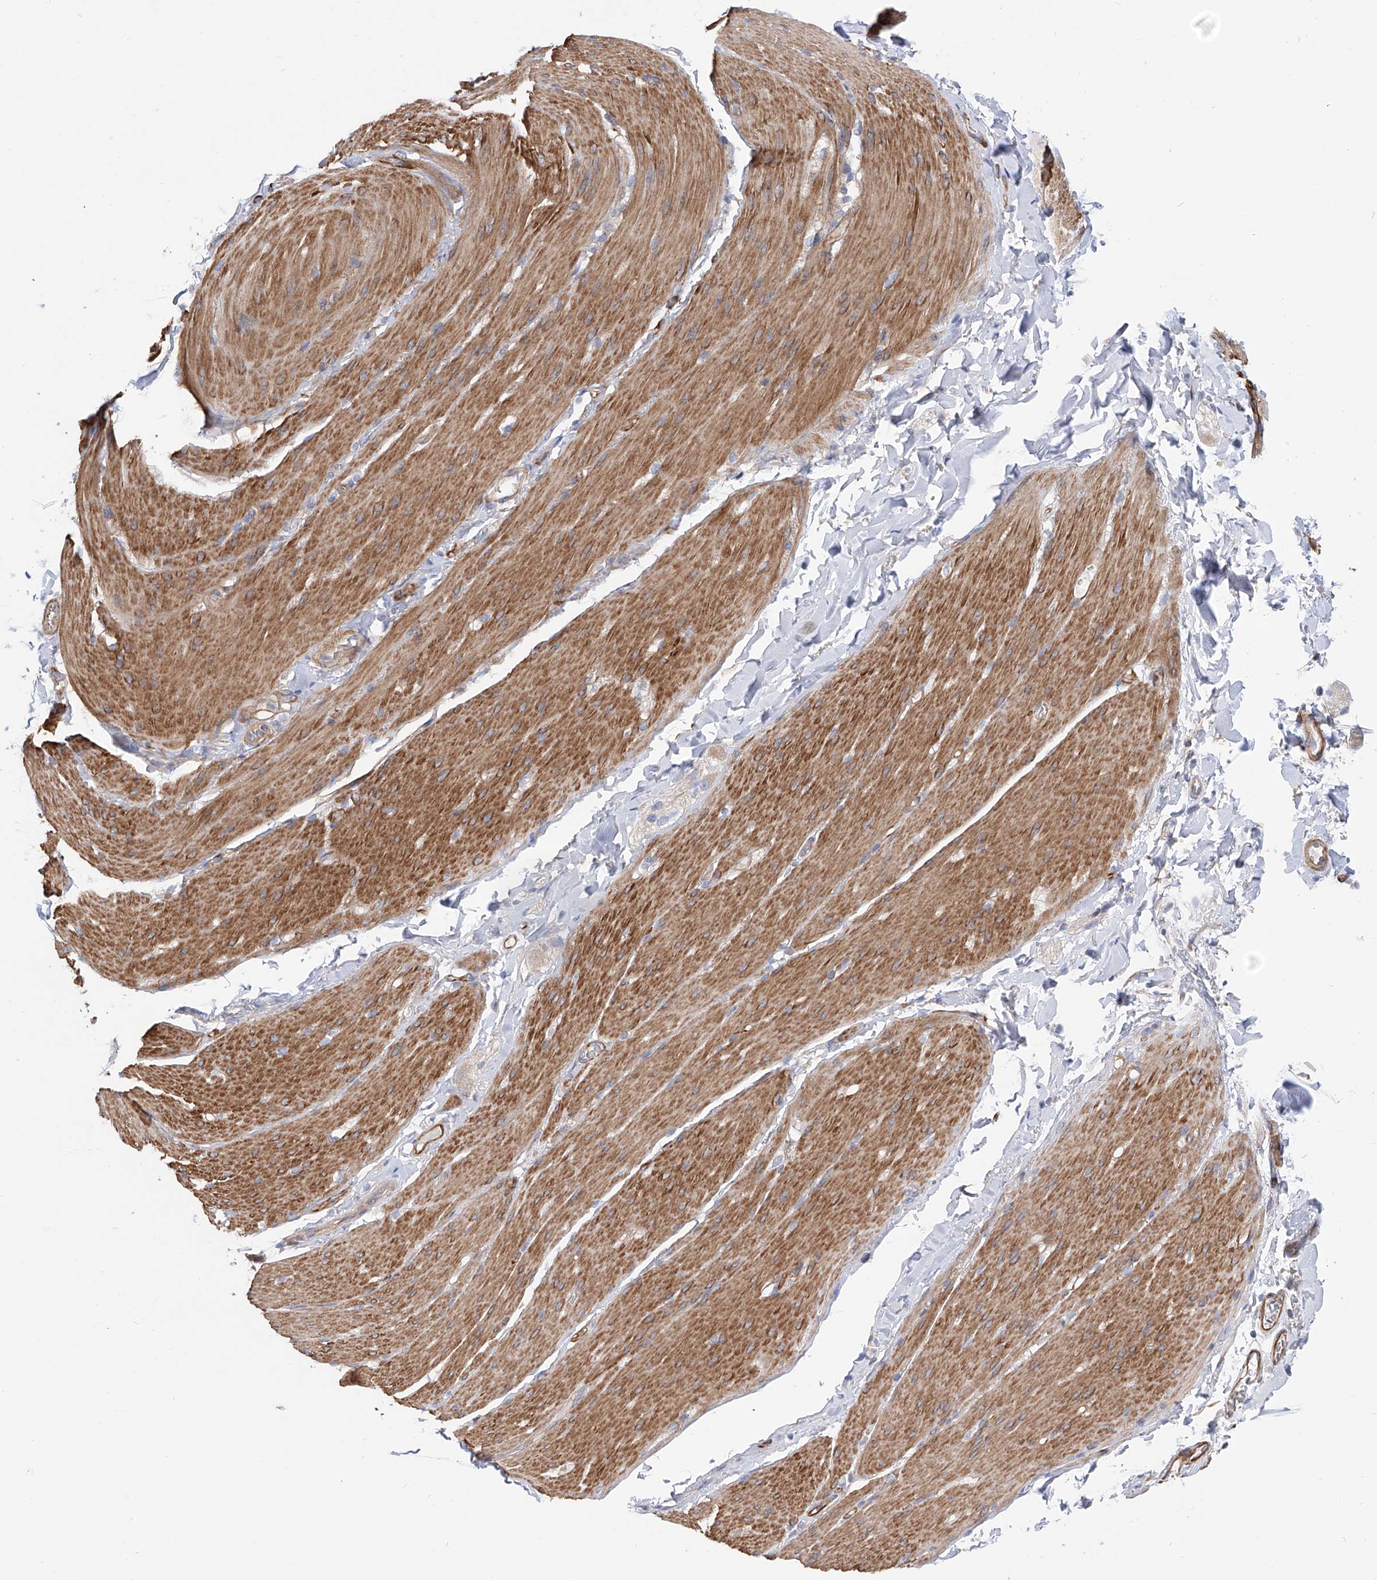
{"staining": {"intensity": "moderate", "quantity": ">75%", "location": "cytoplasmic/membranous"}, "tissue": "smooth muscle", "cell_type": "Smooth muscle cells", "image_type": "normal", "snomed": [{"axis": "morphology", "description": "Normal tissue, NOS"}, {"axis": "topography", "description": "Smooth muscle"}, {"axis": "topography", "description": "Small intestine"}], "caption": "Brown immunohistochemical staining in unremarkable smooth muscle reveals moderate cytoplasmic/membranous expression in approximately >75% of smooth muscle cells. Ihc stains the protein of interest in brown and the nuclei are stained blue.", "gene": "LCA5", "patient": {"sex": "female", "age": 84}}